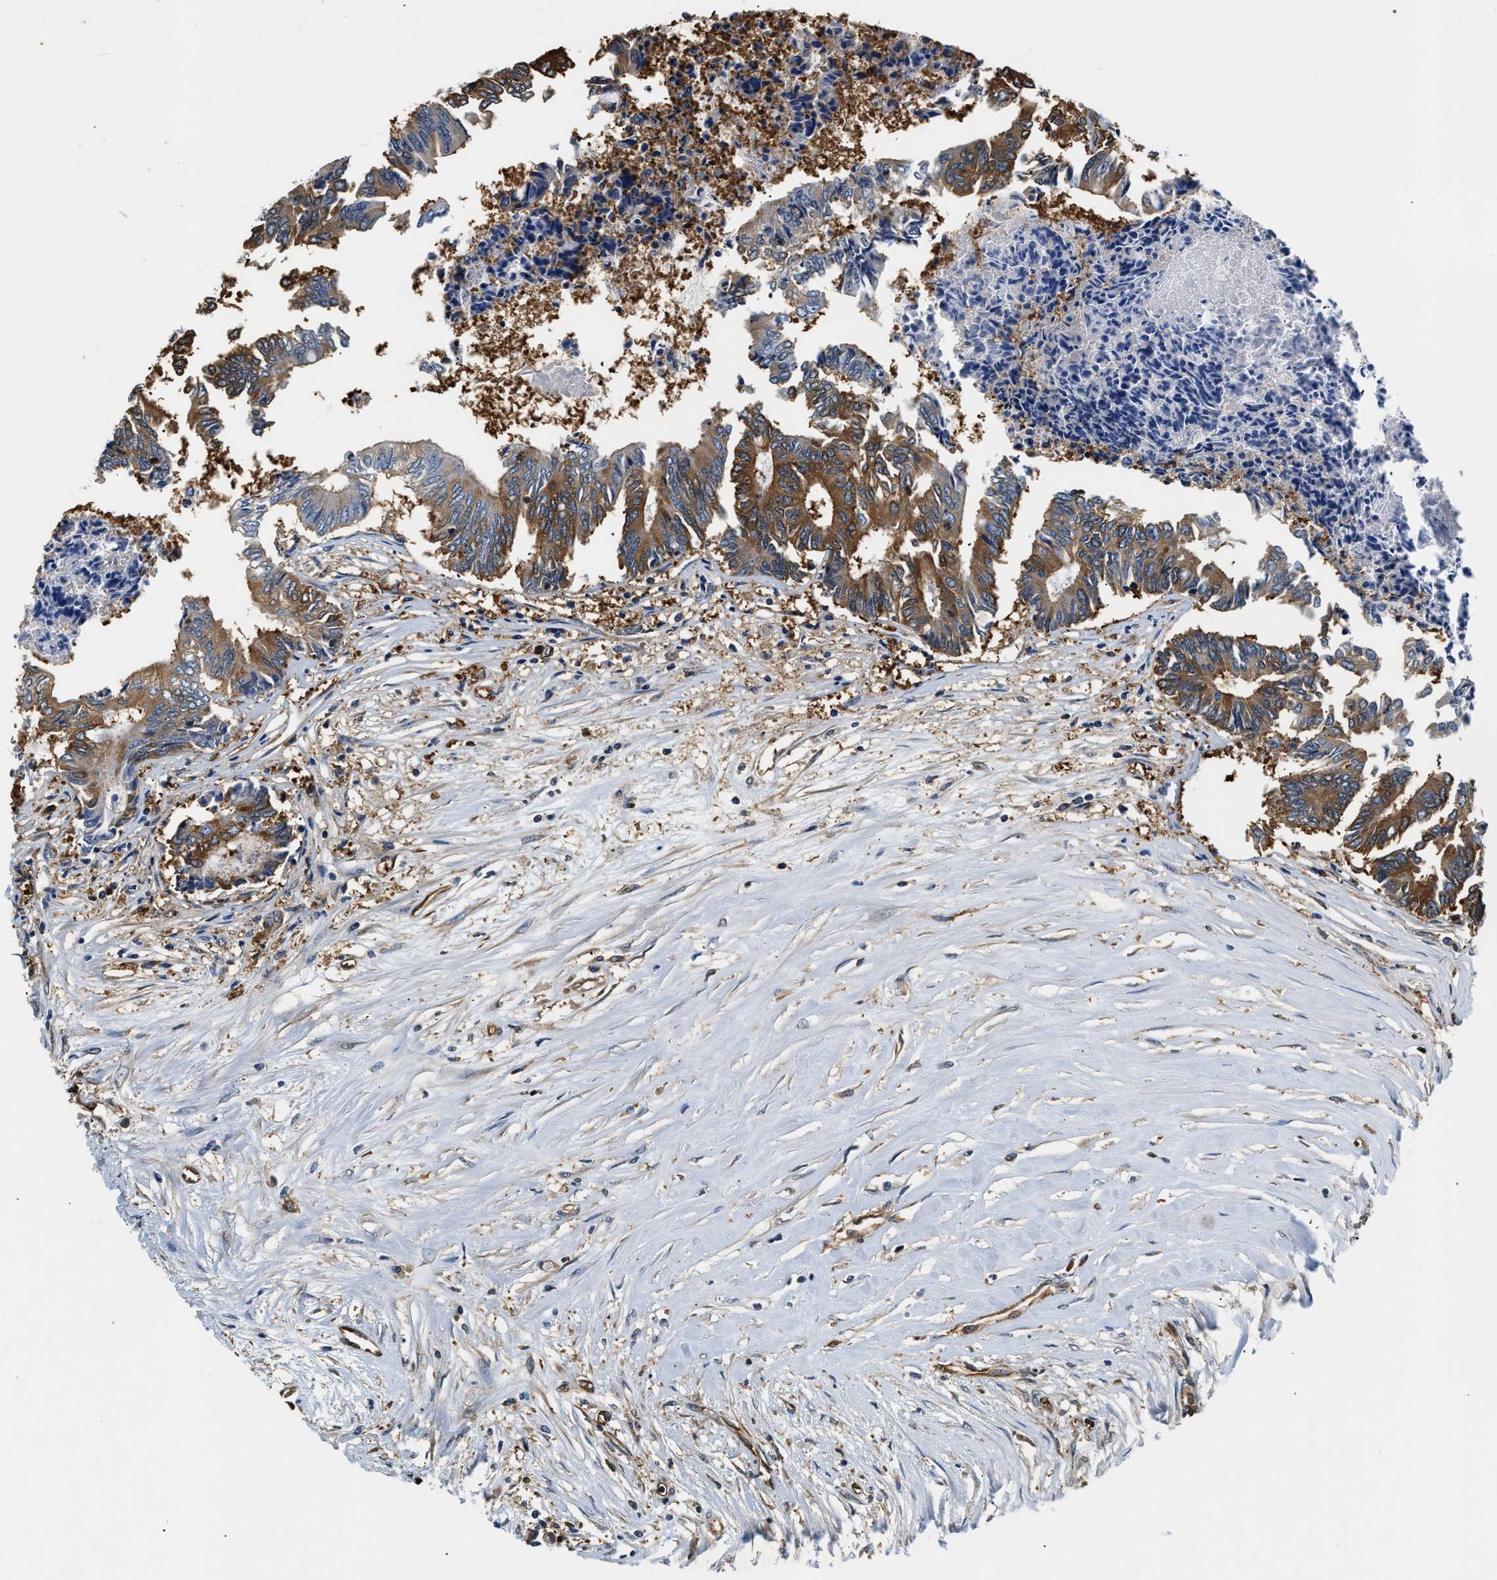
{"staining": {"intensity": "strong", "quantity": ">75%", "location": "cytoplasmic/membranous"}, "tissue": "colorectal cancer", "cell_type": "Tumor cells", "image_type": "cancer", "snomed": [{"axis": "morphology", "description": "Adenocarcinoma, NOS"}, {"axis": "topography", "description": "Rectum"}], "caption": "Immunohistochemistry (IHC) image of neoplastic tissue: human colorectal cancer (adenocarcinoma) stained using immunohistochemistry exhibits high levels of strong protein expression localized specifically in the cytoplasmic/membranous of tumor cells, appearing as a cytoplasmic/membranous brown color.", "gene": "PPP2R1B", "patient": {"sex": "male", "age": 63}}